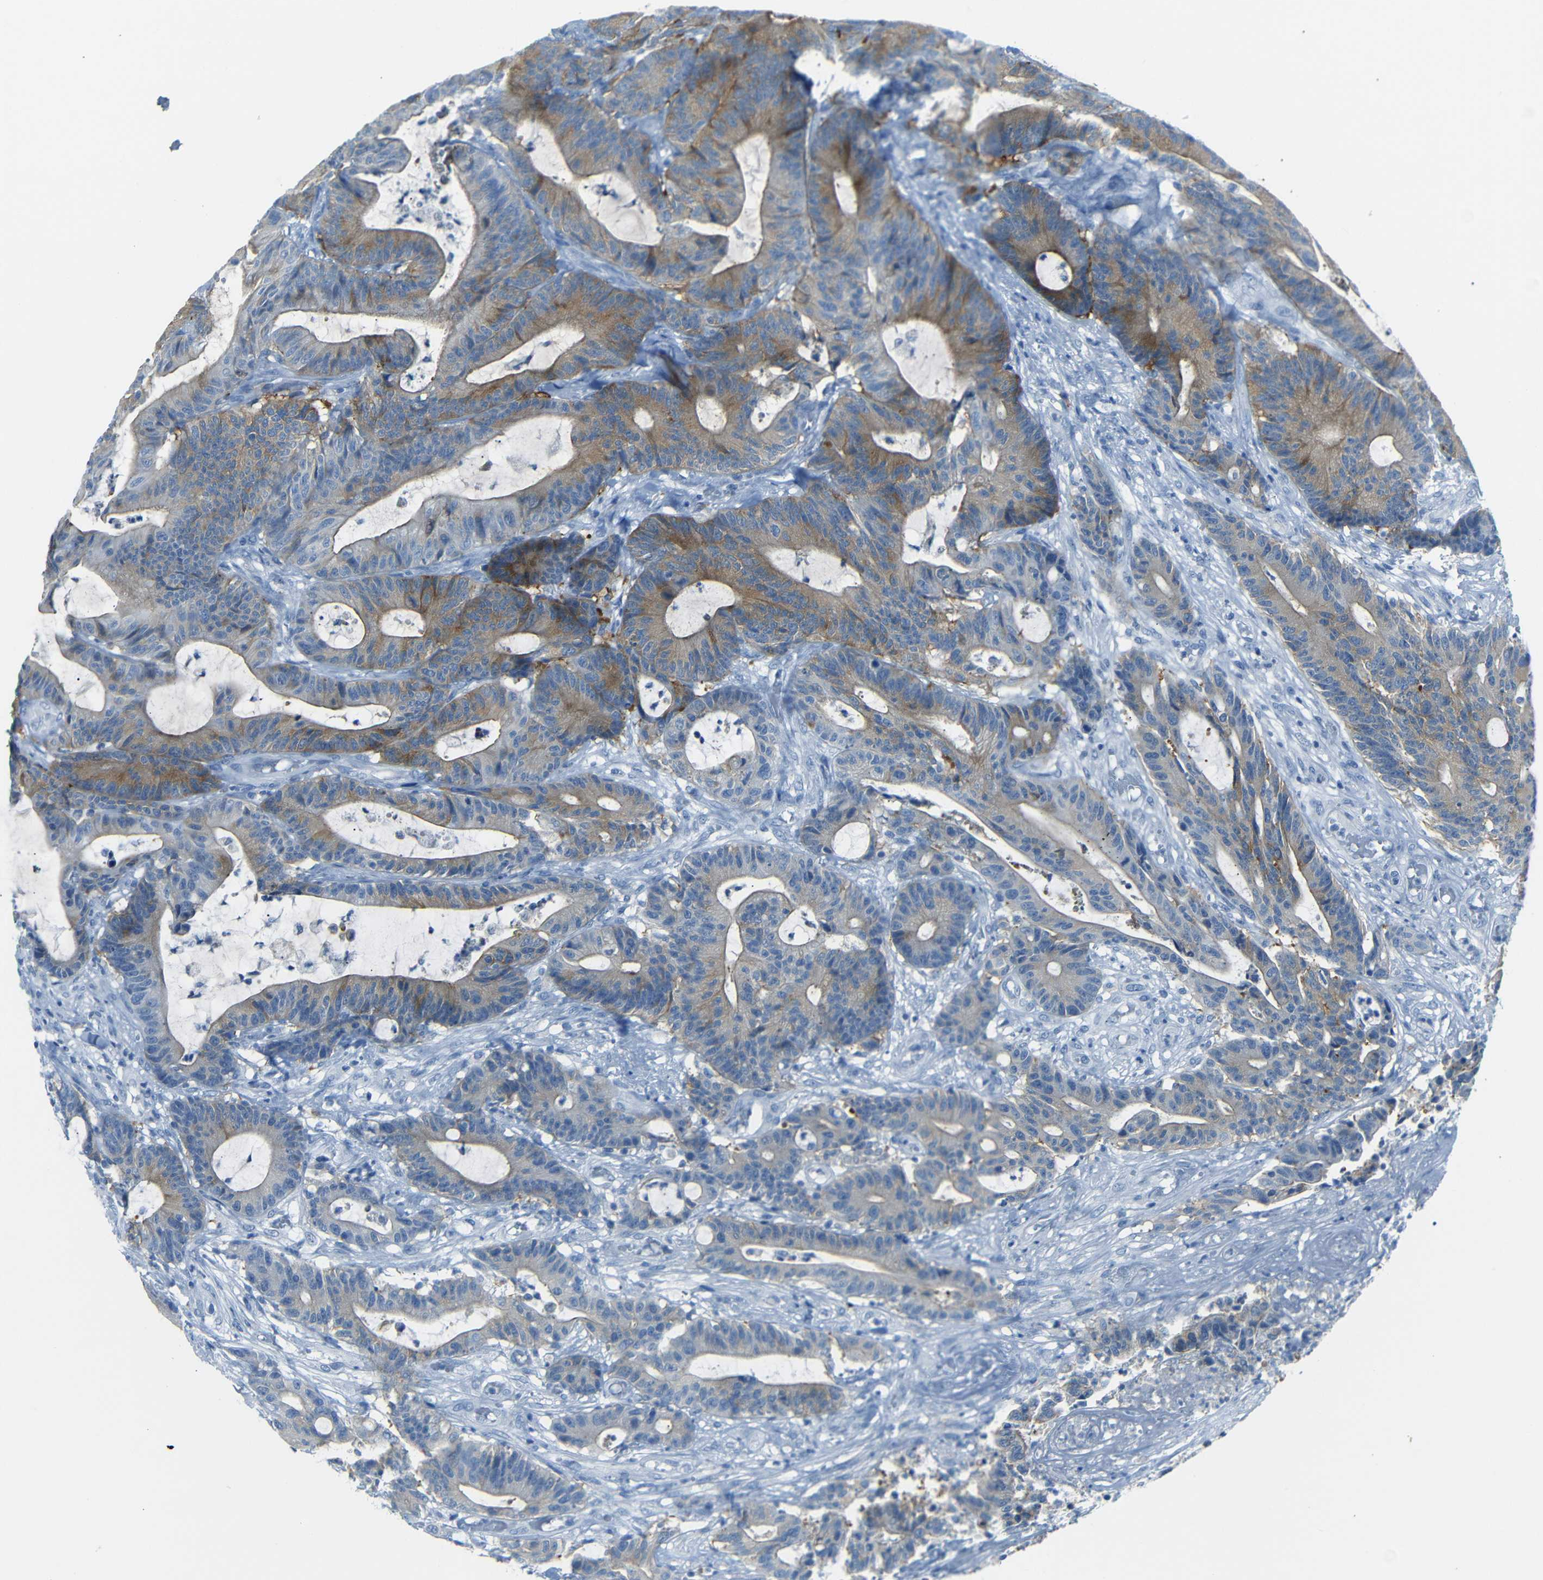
{"staining": {"intensity": "moderate", "quantity": ">75%", "location": "cytoplasmic/membranous"}, "tissue": "colorectal cancer", "cell_type": "Tumor cells", "image_type": "cancer", "snomed": [{"axis": "morphology", "description": "Adenocarcinoma, NOS"}, {"axis": "topography", "description": "Colon"}], "caption": "Approximately >75% of tumor cells in human colorectal adenocarcinoma display moderate cytoplasmic/membranous protein staining as visualized by brown immunohistochemical staining.", "gene": "FCRL1", "patient": {"sex": "female", "age": 84}}